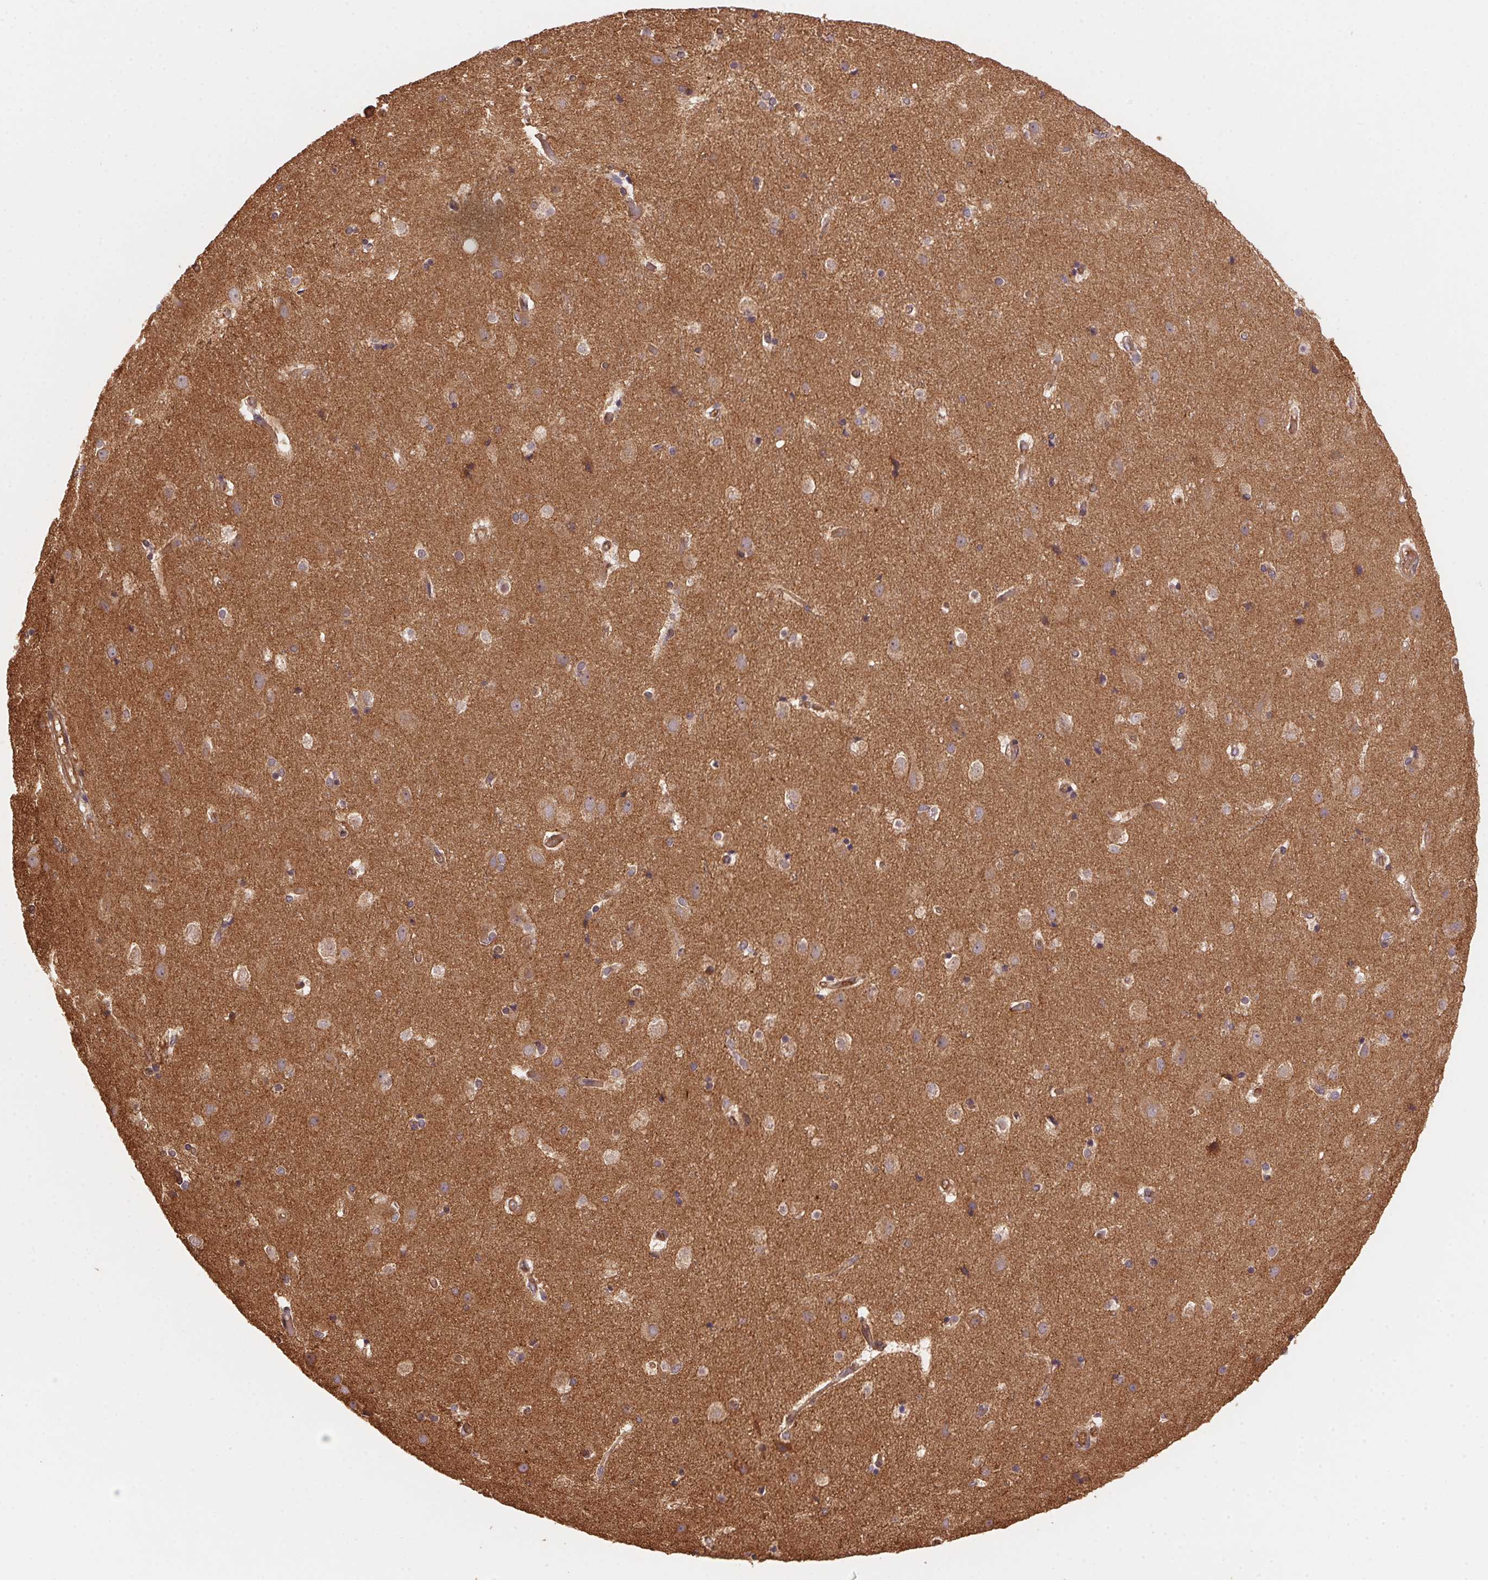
{"staining": {"intensity": "moderate", "quantity": ">75%", "location": "cytoplasmic/membranous"}, "tissue": "cerebral cortex", "cell_type": "Endothelial cells", "image_type": "normal", "snomed": [{"axis": "morphology", "description": "Normal tissue, NOS"}, {"axis": "topography", "description": "Cerebral cortex"}], "caption": "This histopathology image displays IHC staining of unremarkable human cerebral cortex, with medium moderate cytoplasmic/membranous expression in about >75% of endothelial cells.", "gene": "USE1", "patient": {"sex": "female", "age": 52}}